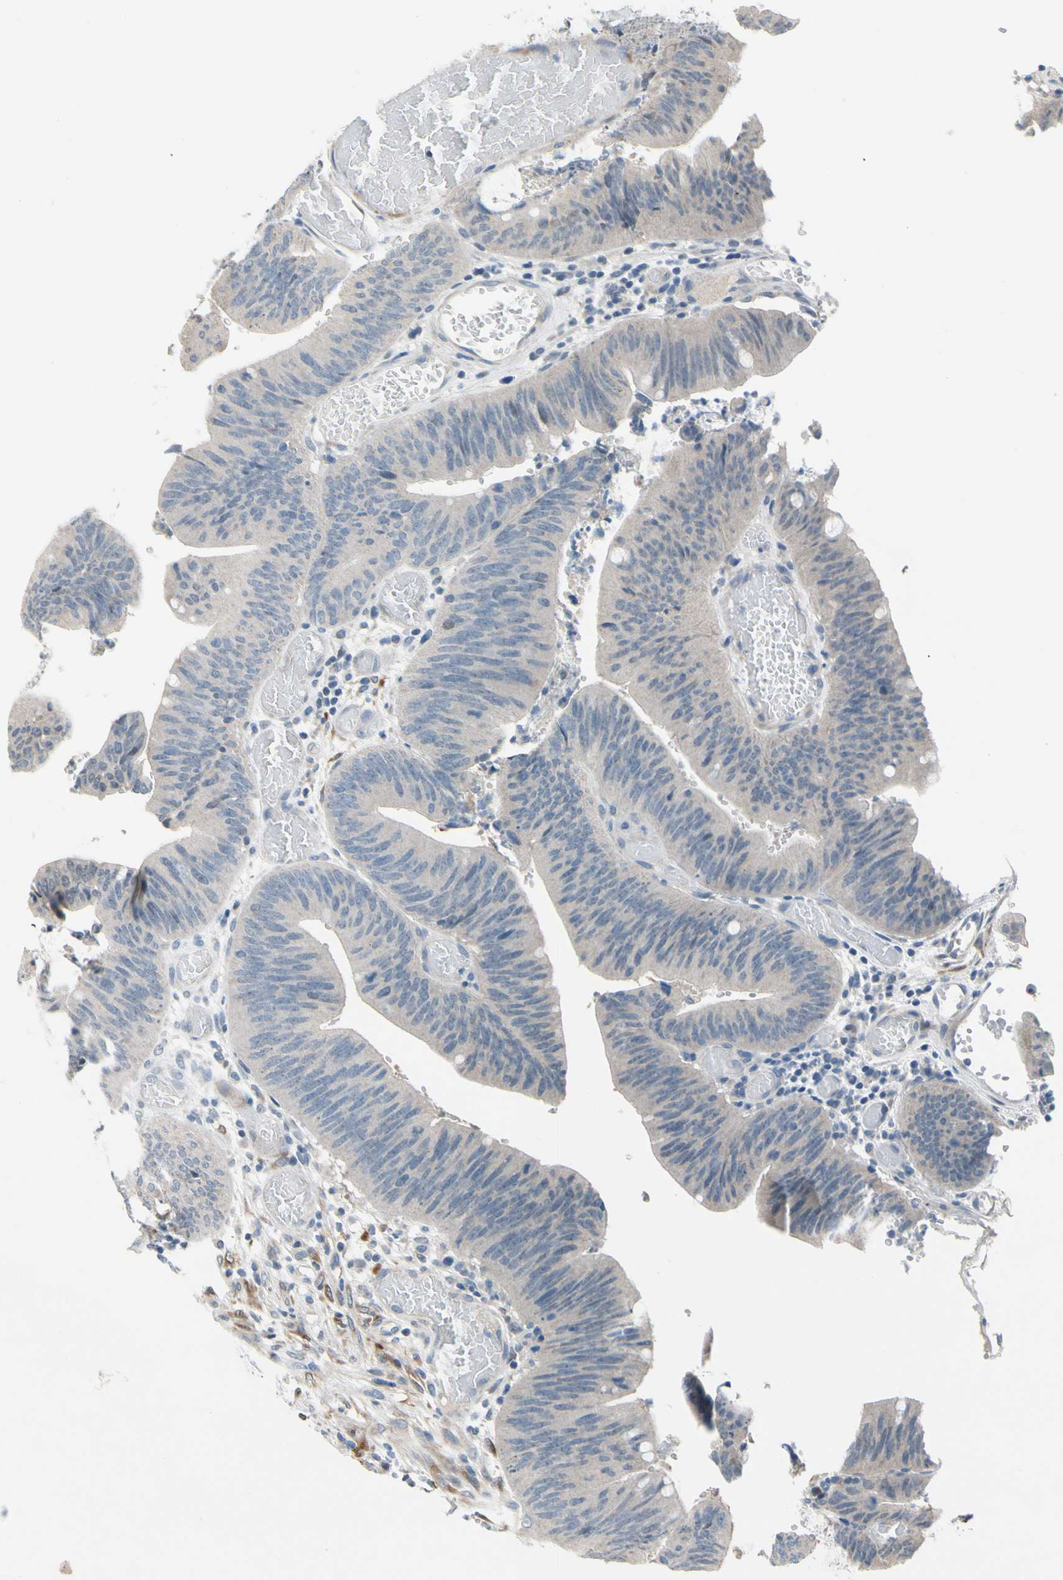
{"staining": {"intensity": "negative", "quantity": "none", "location": "none"}, "tissue": "colorectal cancer", "cell_type": "Tumor cells", "image_type": "cancer", "snomed": [{"axis": "morphology", "description": "Adenocarcinoma, NOS"}, {"axis": "topography", "description": "Rectum"}], "caption": "Histopathology image shows no significant protein positivity in tumor cells of colorectal cancer (adenocarcinoma). (DAB (3,3'-diaminobenzidine) IHC visualized using brightfield microscopy, high magnification).", "gene": "SLC27A6", "patient": {"sex": "female", "age": 66}}